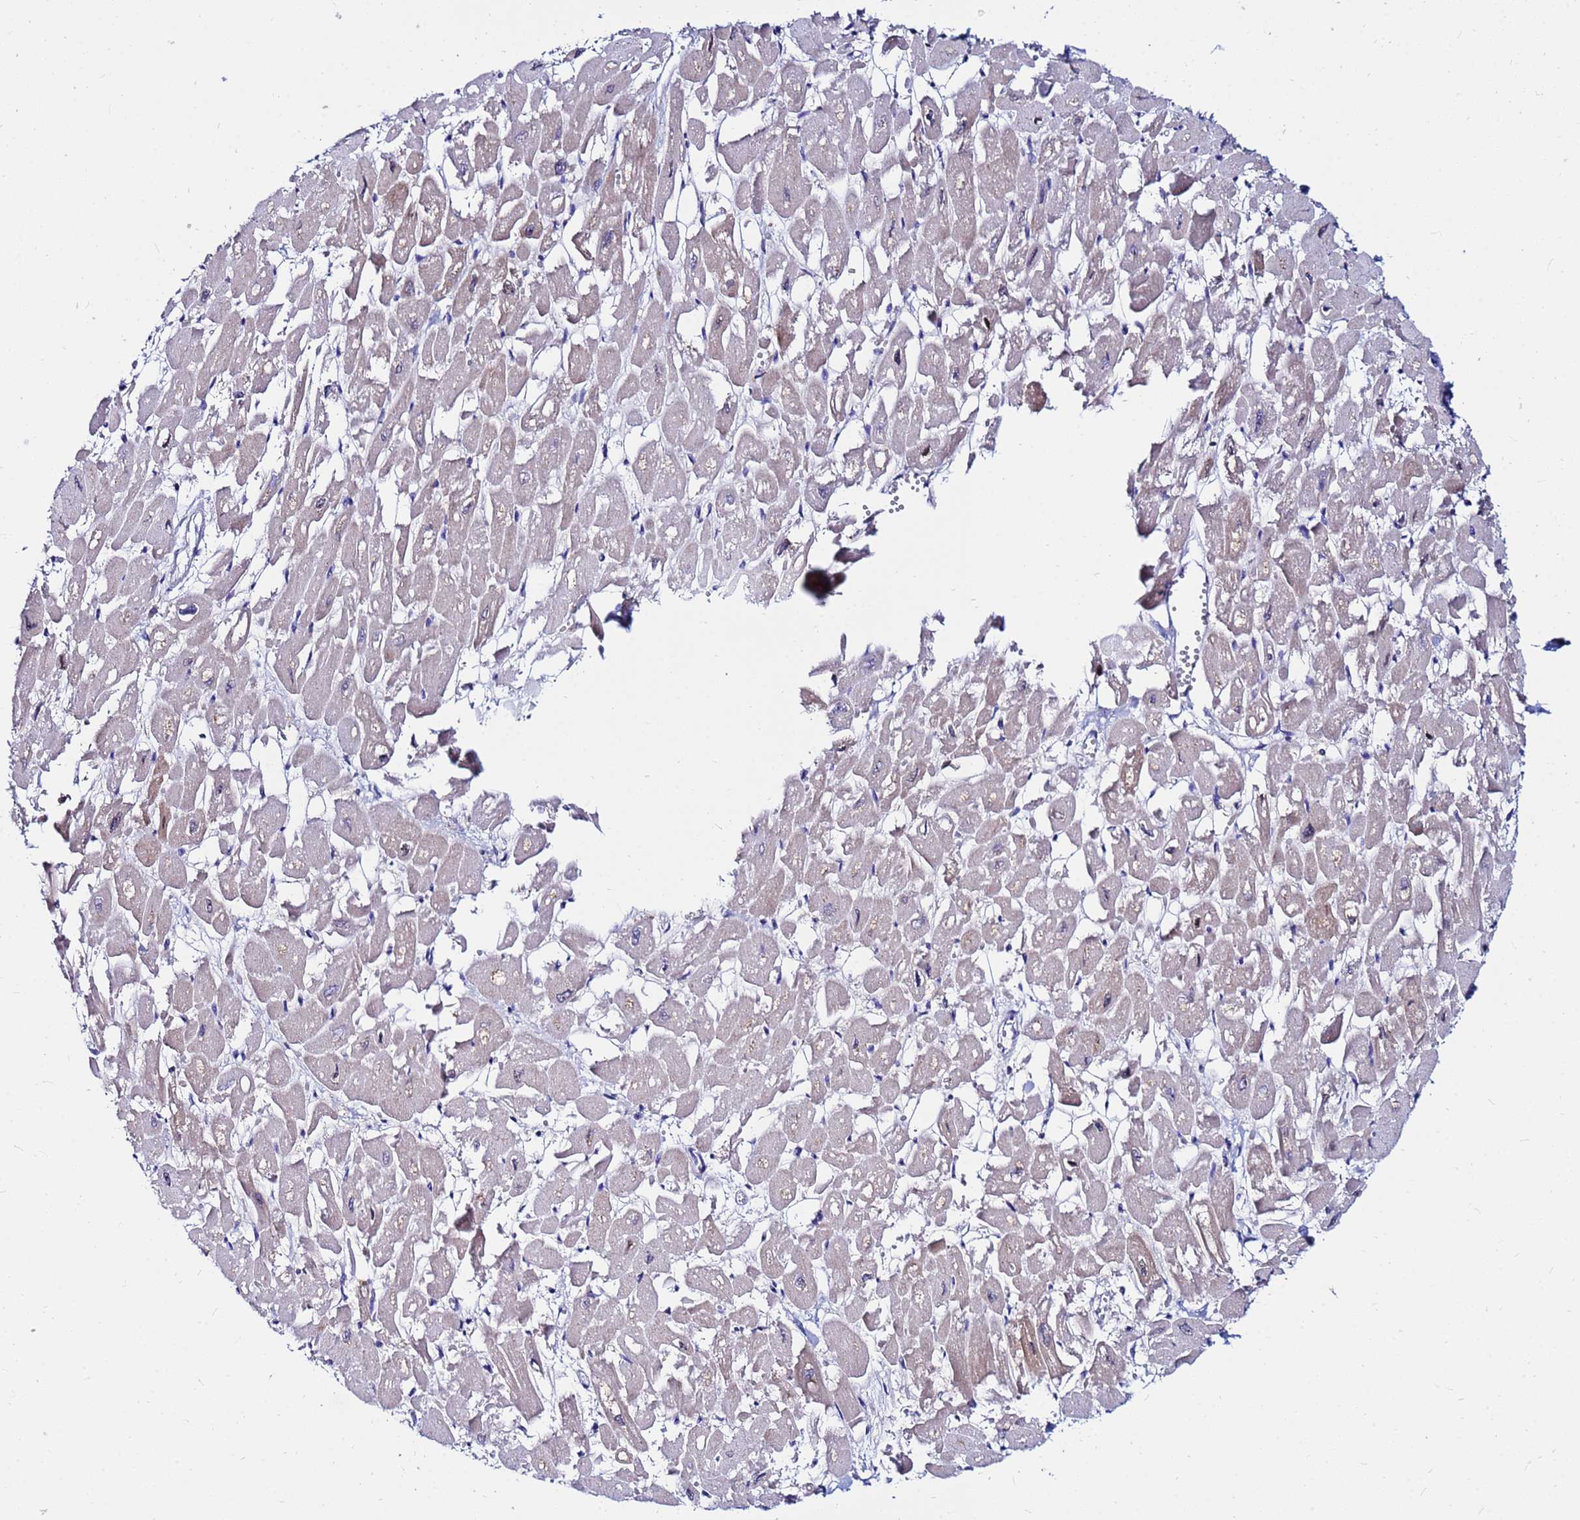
{"staining": {"intensity": "moderate", "quantity": "25%-75%", "location": "cytoplasmic/membranous,nuclear"}, "tissue": "heart muscle", "cell_type": "Cardiomyocytes", "image_type": "normal", "snomed": [{"axis": "morphology", "description": "Normal tissue, NOS"}, {"axis": "topography", "description": "Heart"}], "caption": "The histopathology image shows a brown stain indicating the presence of a protein in the cytoplasmic/membranous,nuclear of cardiomyocytes in heart muscle. The staining is performed using DAB (3,3'-diaminobenzidine) brown chromogen to label protein expression. The nuclei are counter-stained blue using hematoxylin.", "gene": "PPP1R14C", "patient": {"sex": "male", "age": 54}}